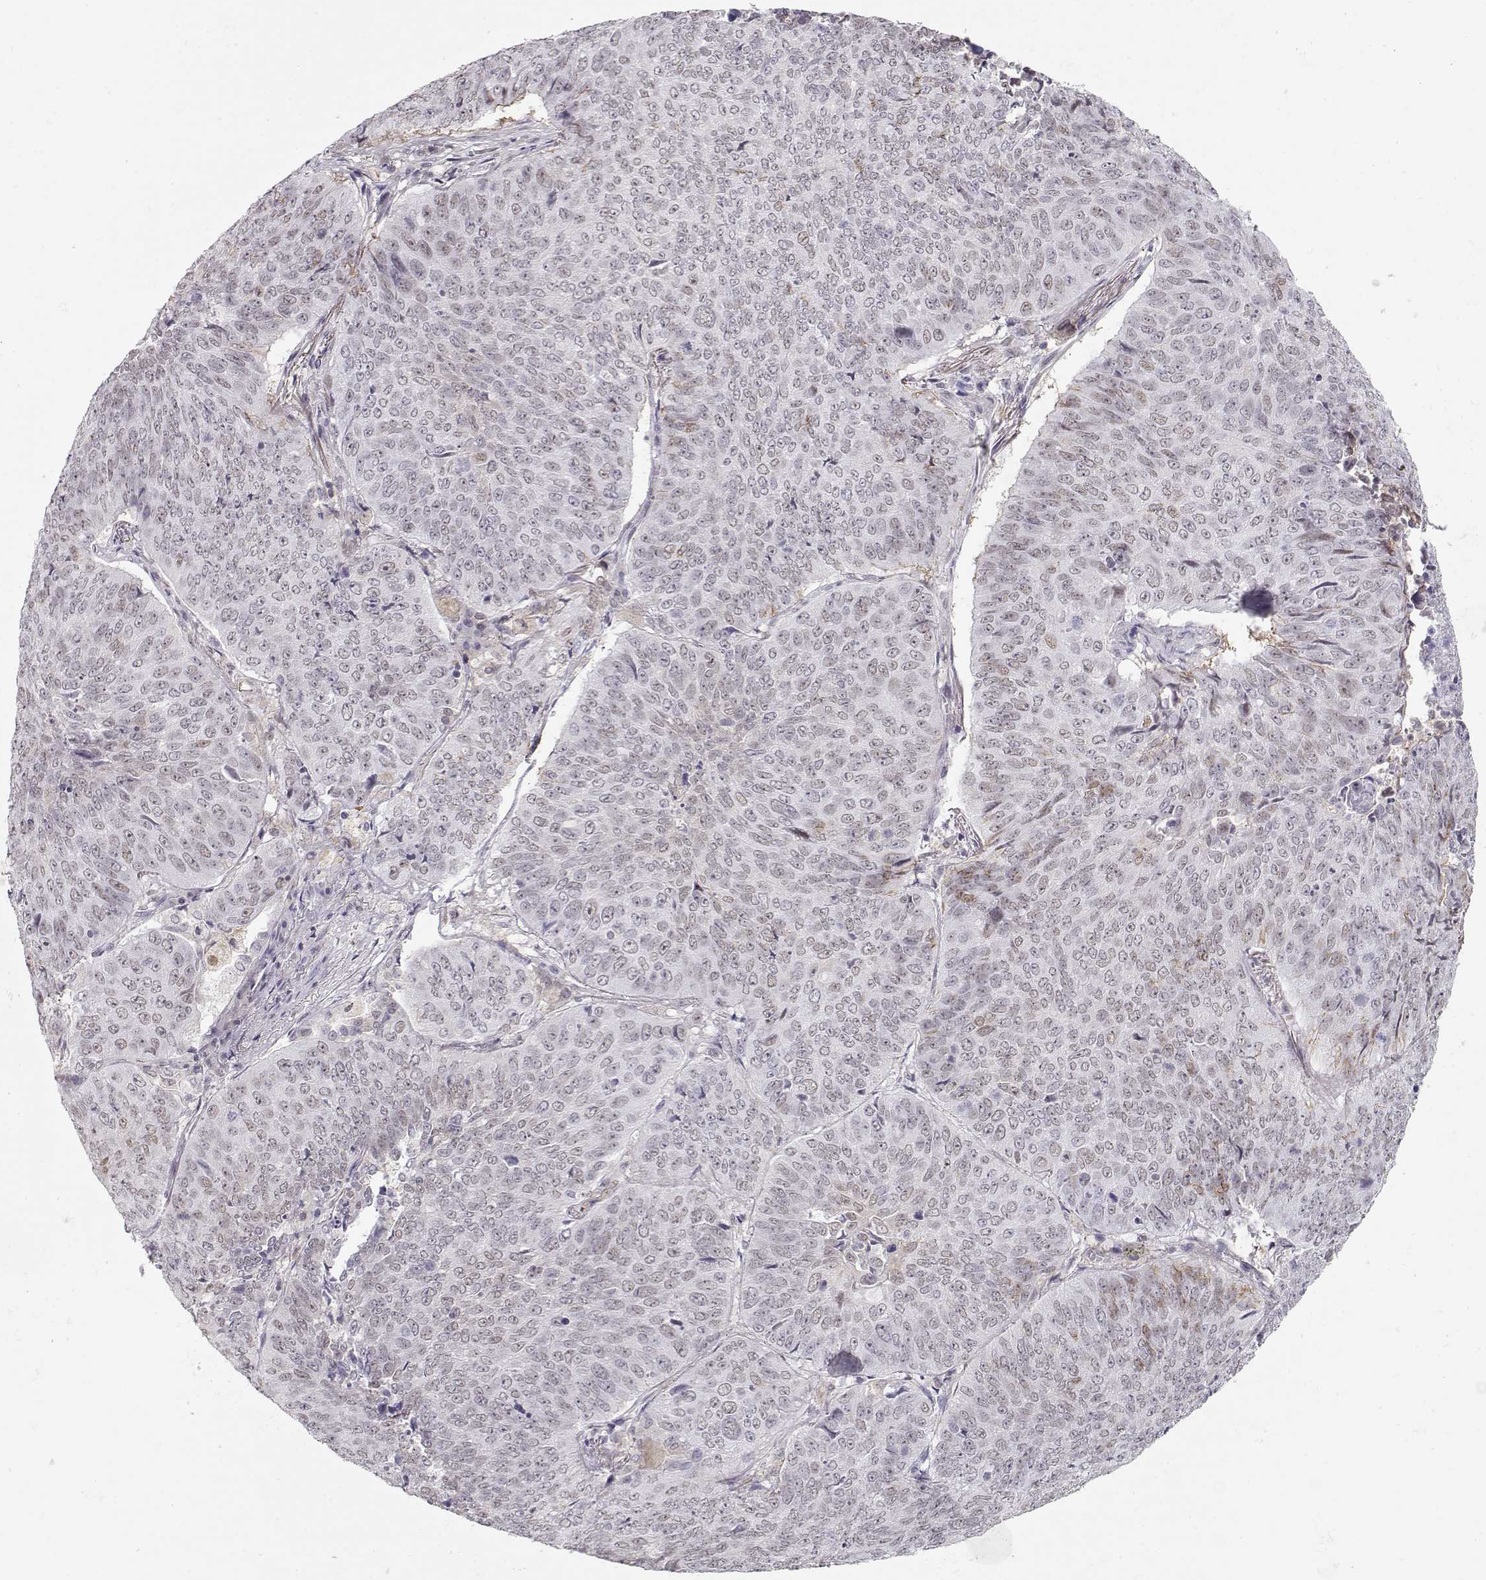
{"staining": {"intensity": "negative", "quantity": "none", "location": "none"}, "tissue": "lung cancer", "cell_type": "Tumor cells", "image_type": "cancer", "snomed": [{"axis": "morphology", "description": "Normal tissue, NOS"}, {"axis": "morphology", "description": "Squamous cell carcinoma, NOS"}, {"axis": "topography", "description": "Bronchus"}, {"axis": "topography", "description": "Lung"}], "caption": "IHC histopathology image of lung cancer (squamous cell carcinoma) stained for a protein (brown), which exhibits no staining in tumor cells.", "gene": "TEPP", "patient": {"sex": "male", "age": 64}}